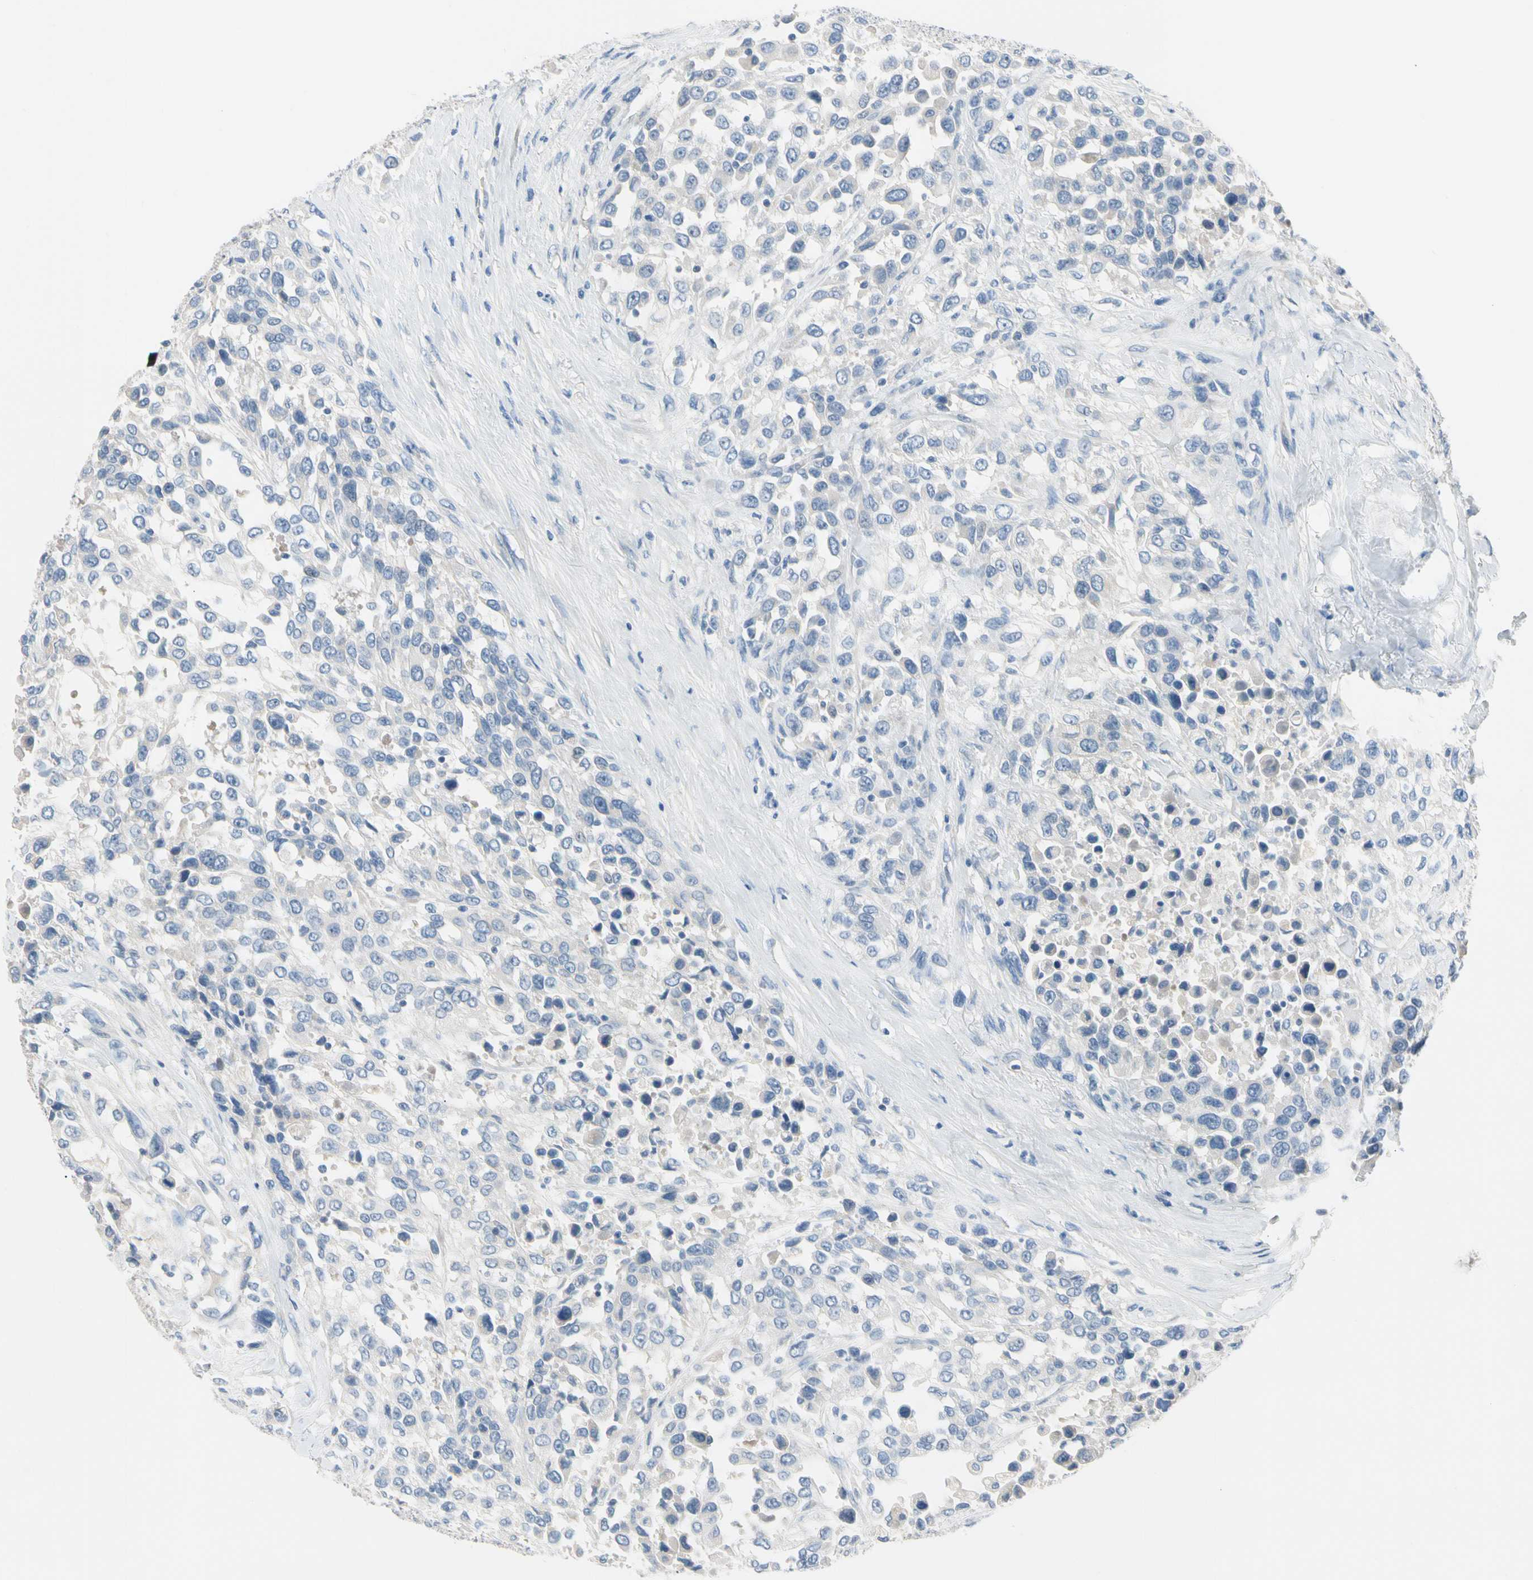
{"staining": {"intensity": "negative", "quantity": "none", "location": "none"}, "tissue": "urothelial cancer", "cell_type": "Tumor cells", "image_type": "cancer", "snomed": [{"axis": "morphology", "description": "Urothelial carcinoma, High grade"}, {"axis": "topography", "description": "Urinary bladder"}], "caption": "Tumor cells show no significant protein staining in high-grade urothelial carcinoma. (Stains: DAB immunohistochemistry with hematoxylin counter stain, Microscopy: brightfield microscopy at high magnification).", "gene": "MARK1", "patient": {"sex": "female", "age": 80}}